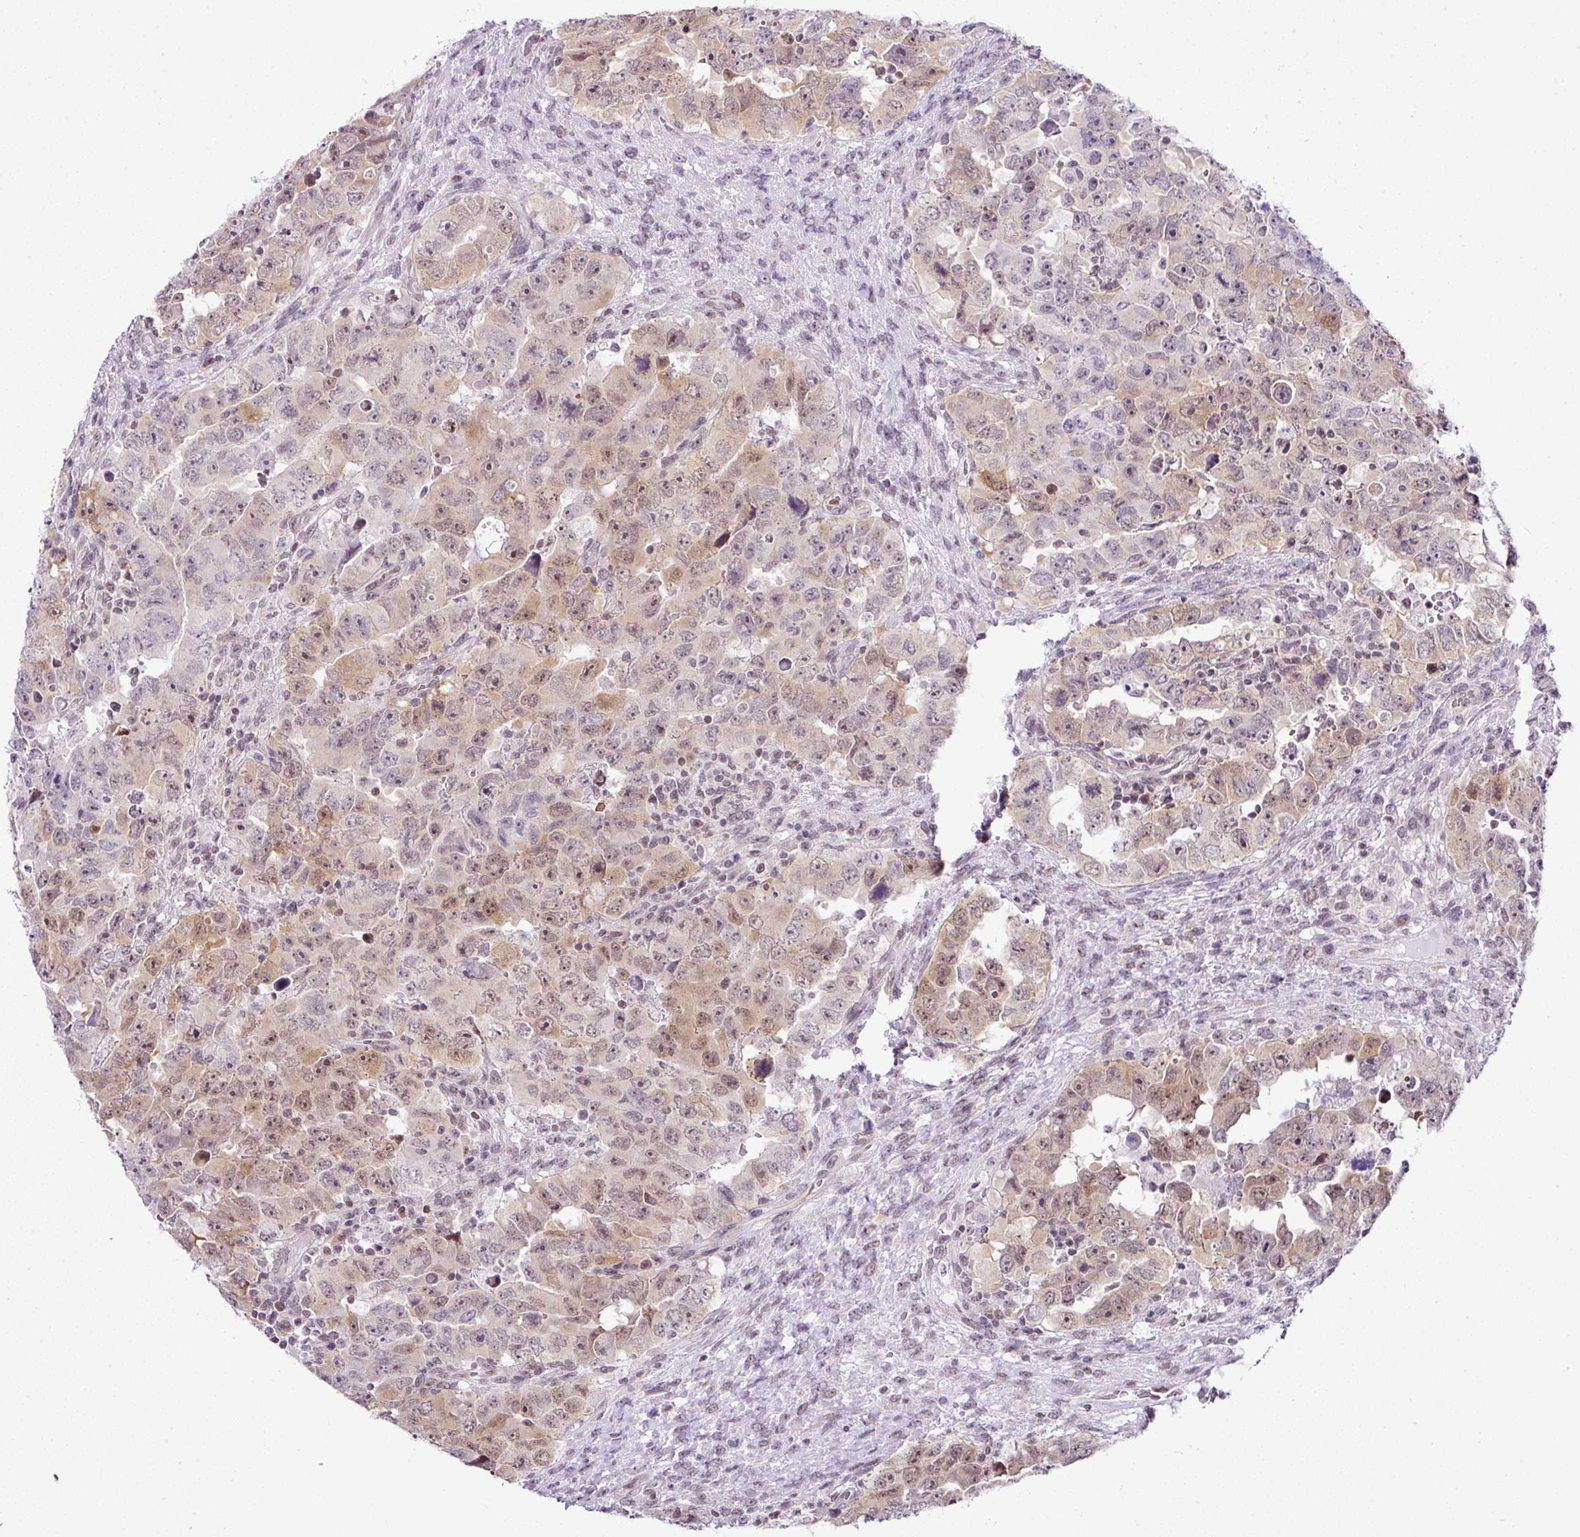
{"staining": {"intensity": "moderate", "quantity": ">75%", "location": "cytoplasmic/membranous,nuclear"}, "tissue": "testis cancer", "cell_type": "Tumor cells", "image_type": "cancer", "snomed": [{"axis": "morphology", "description": "Carcinoma, Embryonal, NOS"}, {"axis": "topography", "description": "Testis"}], "caption": "Embryonal carcinoma (testis) stained for a protein (brown) displays moderate cytoplasmic/membranous and nuclear positive positivity in approximately >75% of tumor cells.", "gene": "FAM32A", "patient": {"sex": "male", "age": 24}}